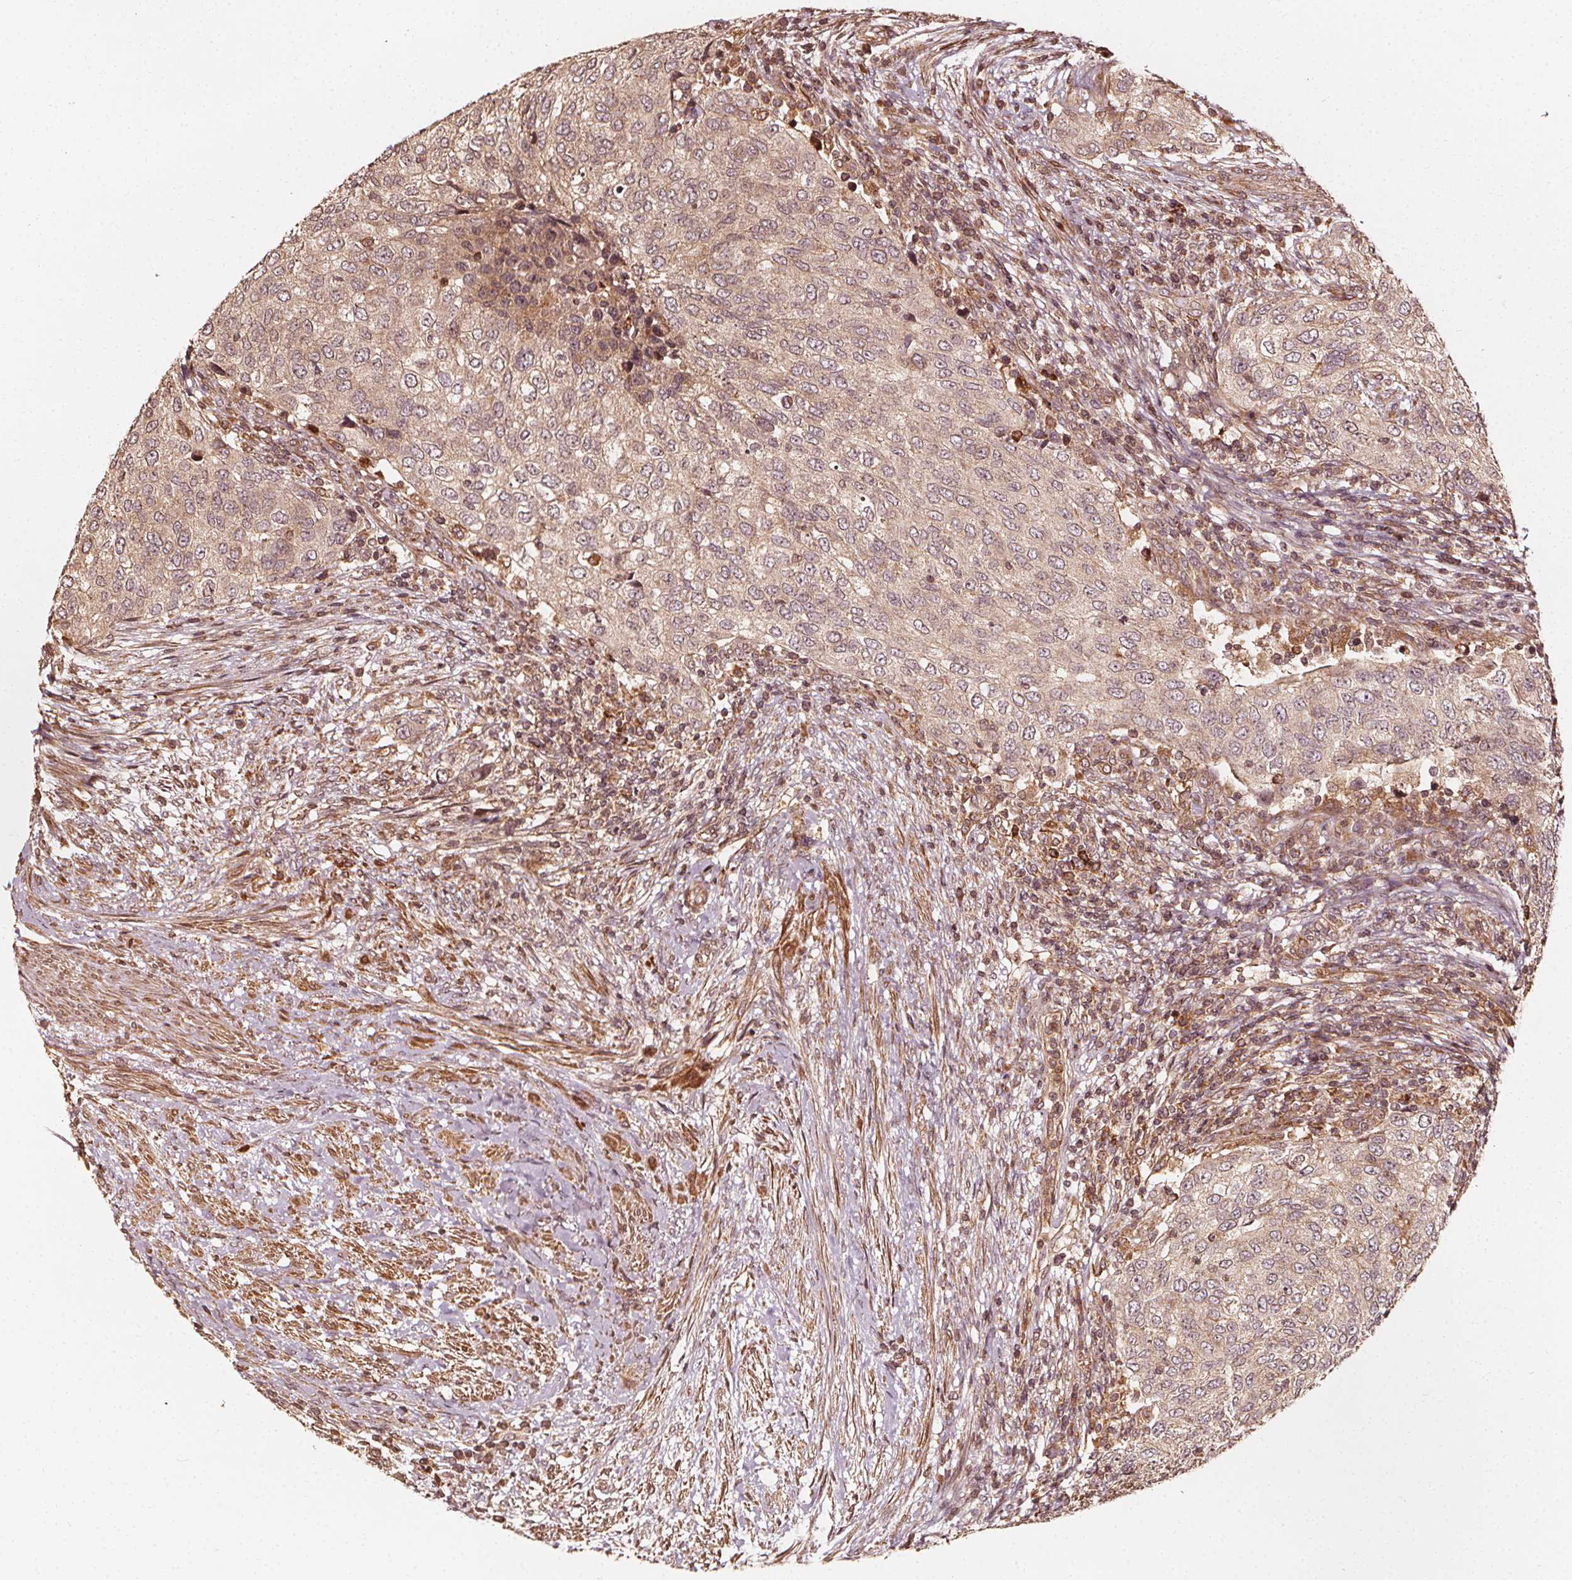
{"staining": {"intensity": "weak", "quantity": ">75%", "location": "cytoplasmic/membranous"}, "tissue": "urothelial cancer", "cell_type": "Tumor cells", "image_type": "cancer", "snomed": [{"axis": "morphology", "description": "Urothelial carcinoma, High grade"}, {"axis": "topography", "description": "Urinary bladder"}], "caption": "Protein expression analysis of urothelial cancer shows weak cytoplasmic/membranous staining in approximately >75% of tumor cells.", "gene": "NPC1", "patient": {"sex": "female", "age": 78}}